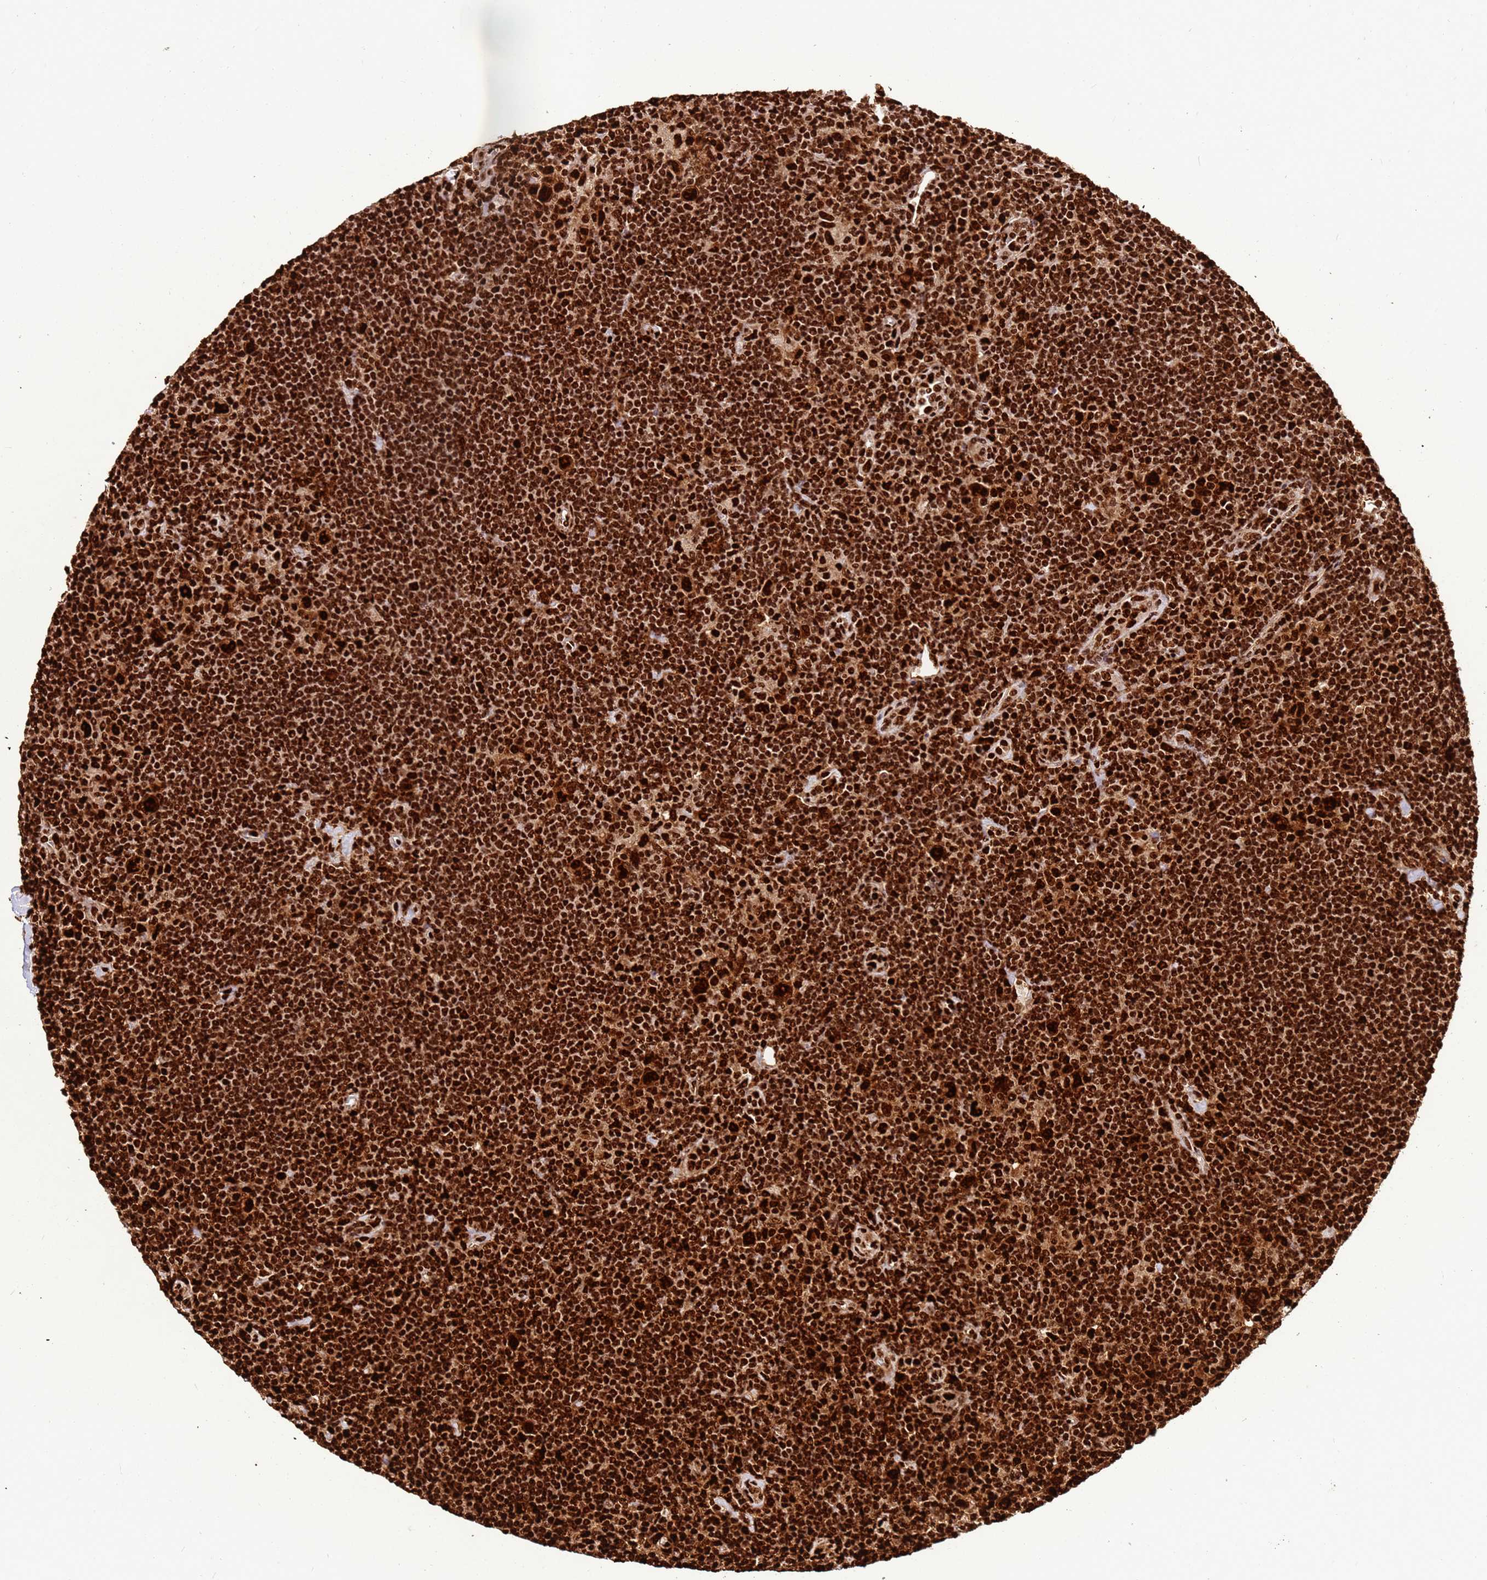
{"staining": {"intensity": "strong", "quantity": ">75%", "location": "nuclear"}, "tissue": "lymphoma", "cell_type": "Tumor cells", "image_type": "cancer", "snomed": [{"axis": "morphology", "description": "Hodgkin's disease, NOS"}, {"axis": "topography", "description": "Lymph node"}], "caption": "Hodgkin's disease tissue demonstrates strong nuclear staining in about >75% of tumor cells, visualized by immunohistochemistry.", "gene": "HNRNPAB", "patient": {"sex": "female", "age": 57}}